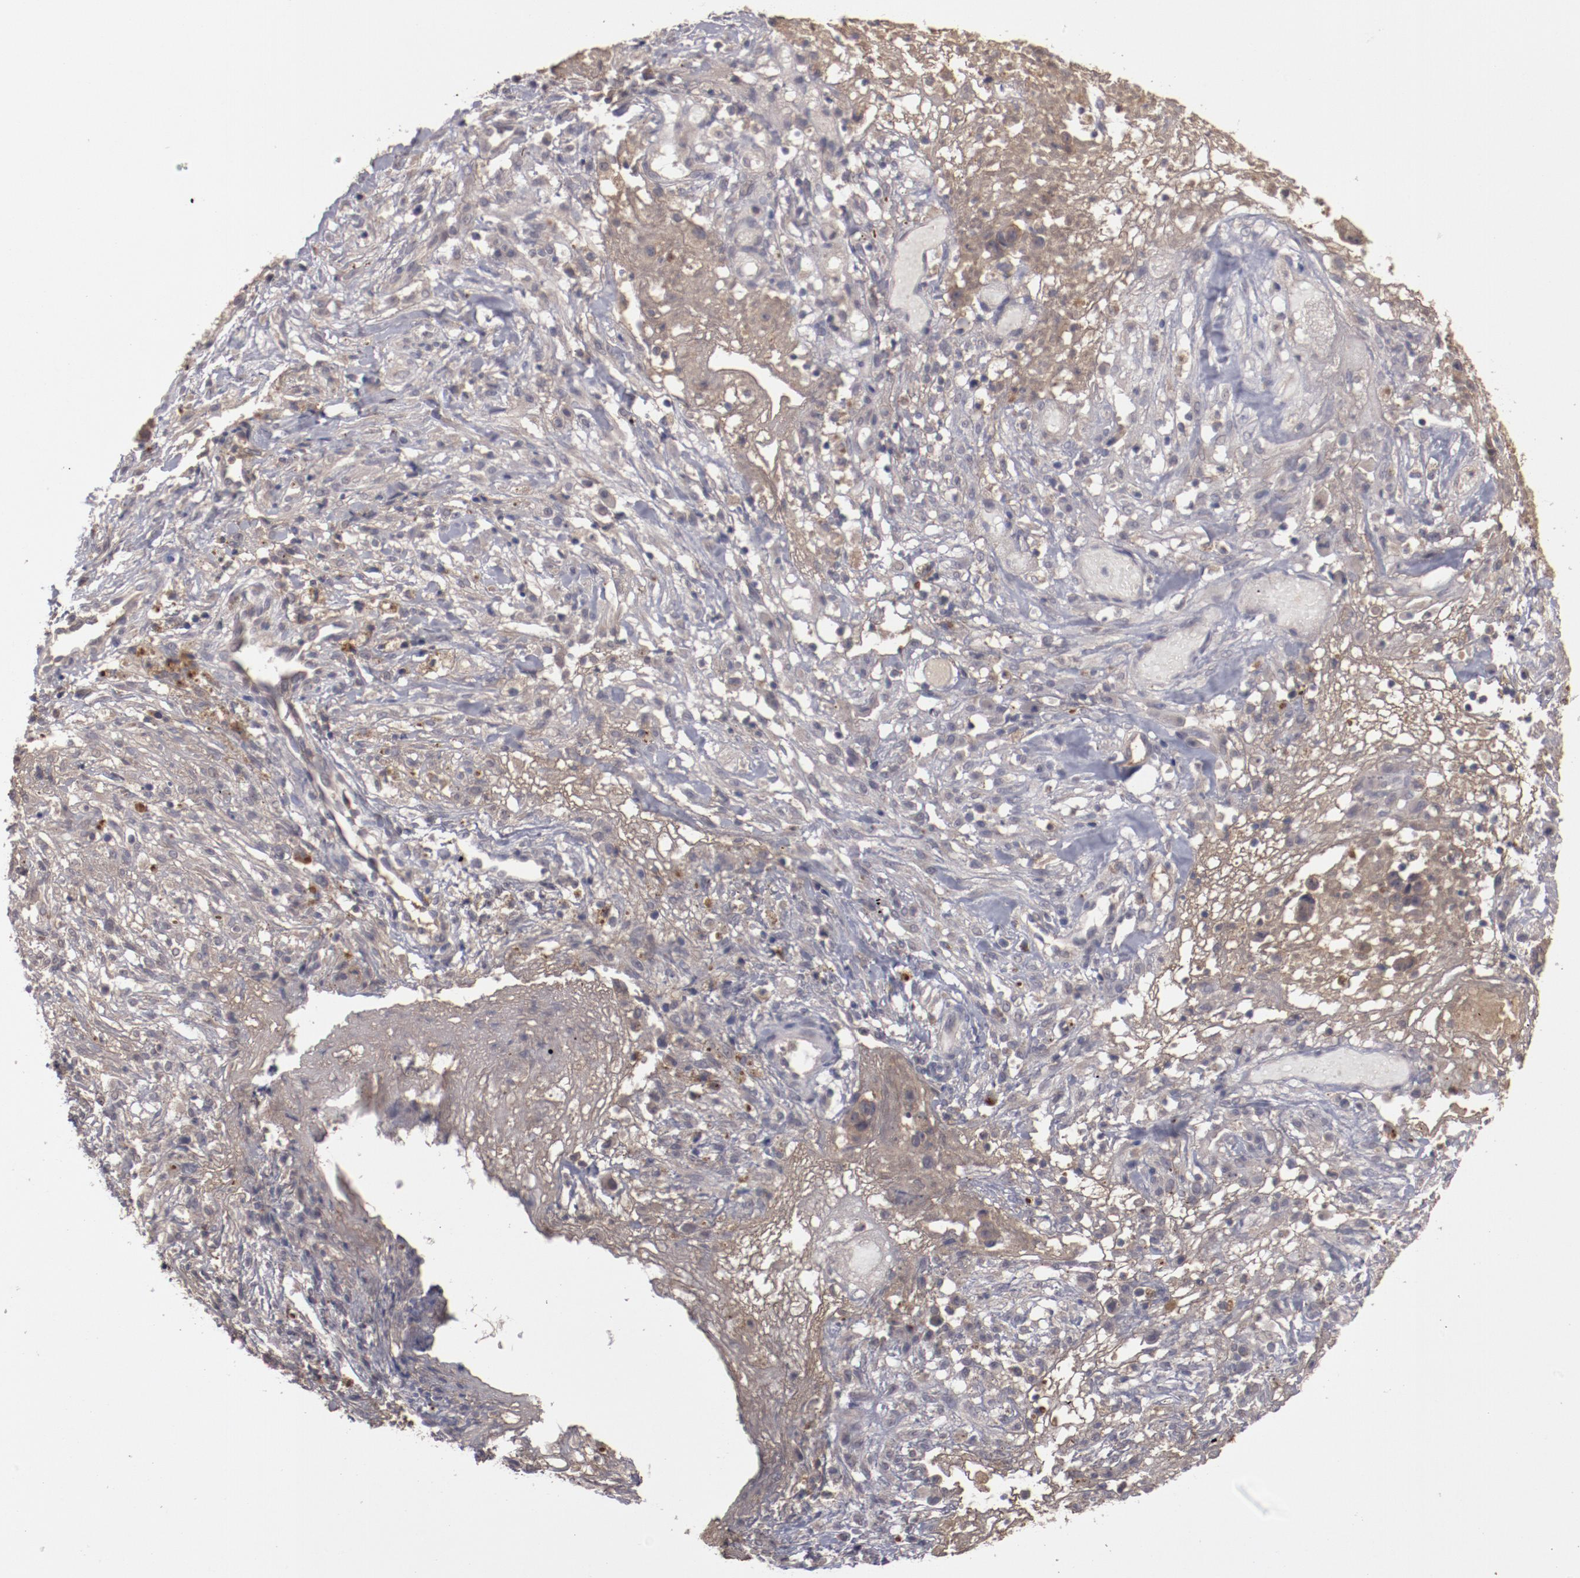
{"staining": {"intensity": "moderate", "quantity": ">75%", "location": "cytoplasmic/membranous"}, "tissue": "ovarian cancer", "cell_type": "Tumor cells", "image_type": "cancer", "snomed": [{"axis": "morphology", "description": "Carcinoma, endometroid"}, {"axis": "topography", "description": "Ovary"}], "caption": "High-power microscopy captured an immunohistochemistry (IHC) micrograph of ovarian cancer (endometroid carcinoma), revealing moderate cytoplasmic/membranous positivity in about >75% of tumor cells.", "gene": "CP", "patient": {"sex": "female", "age": 42}}